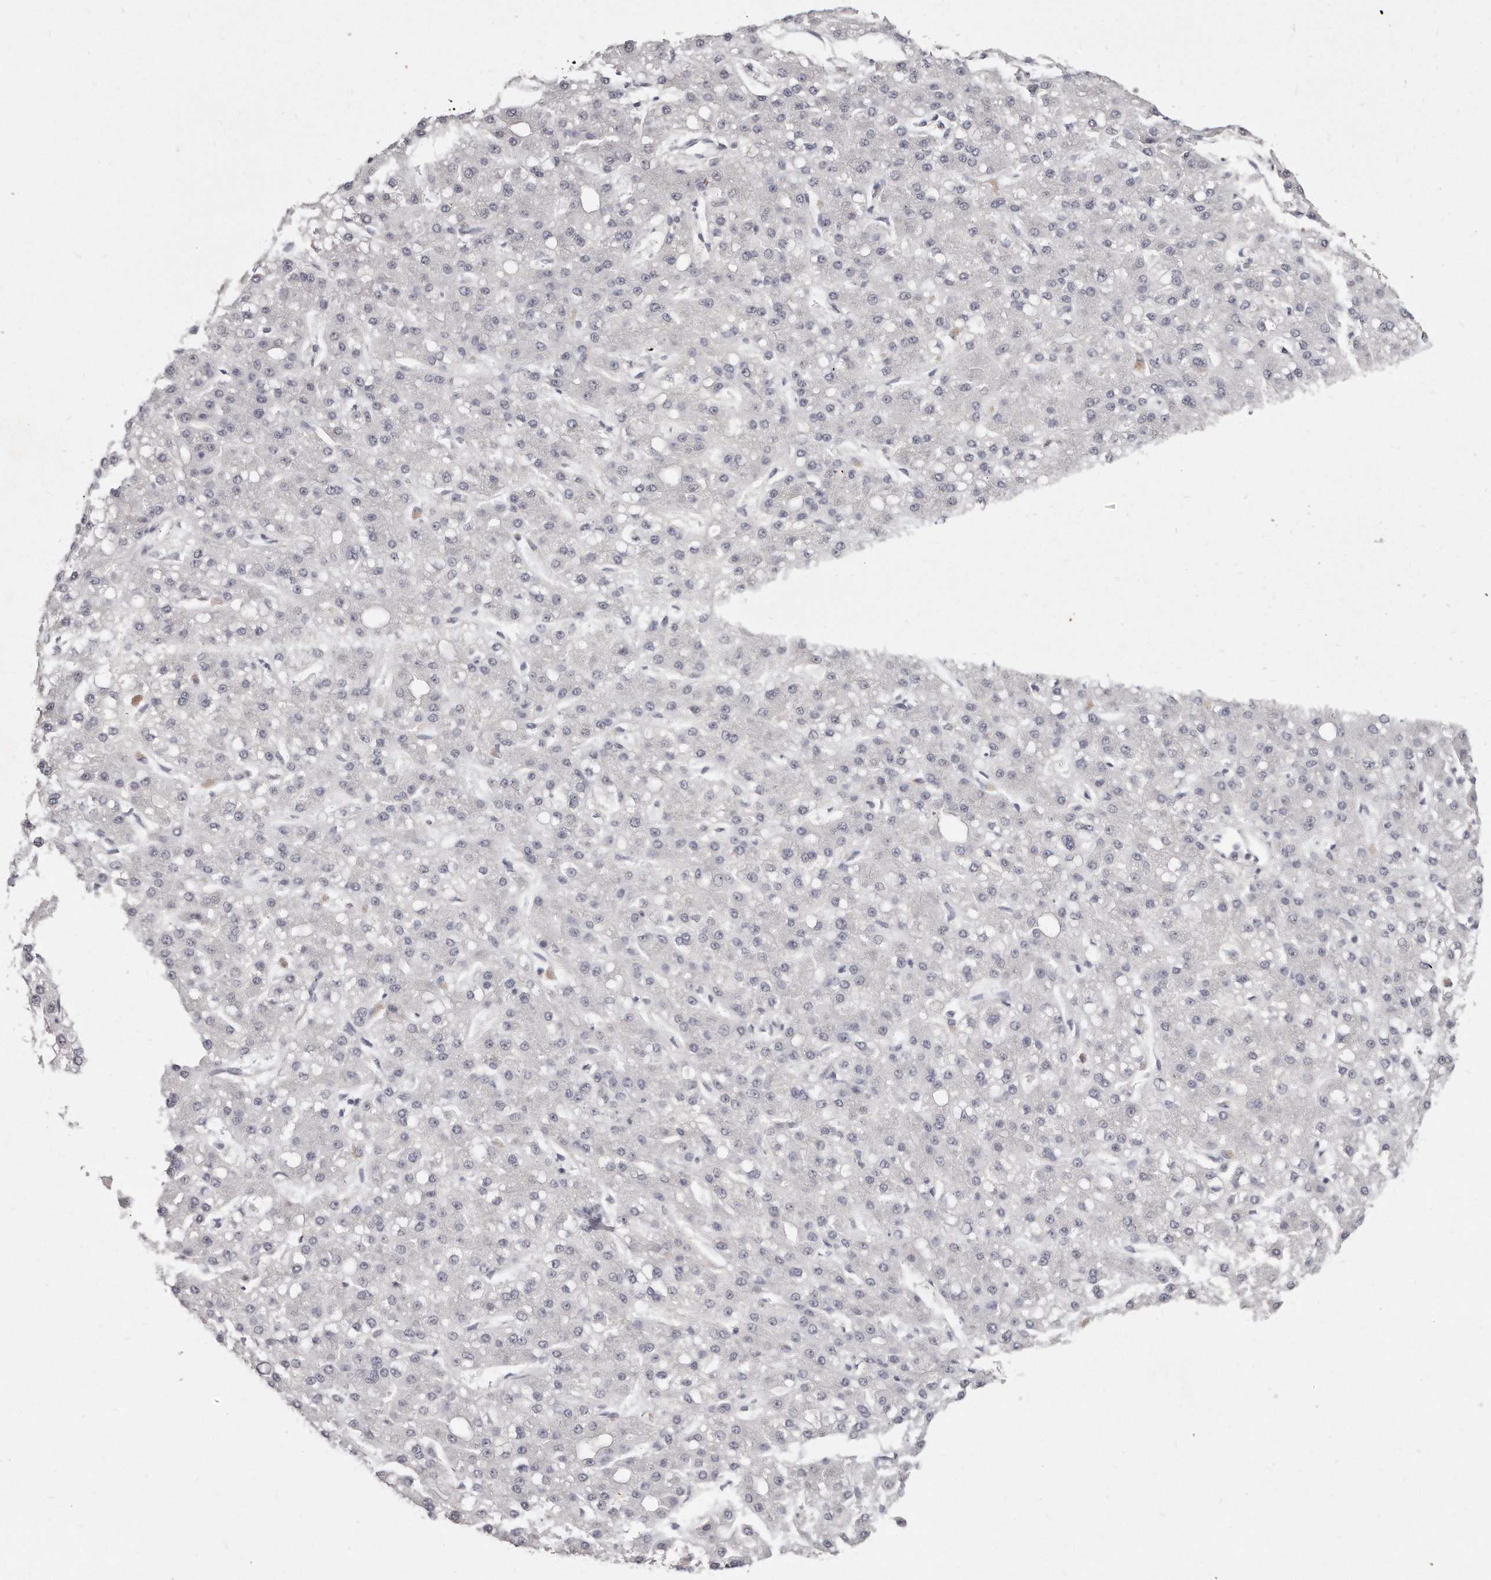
{"staining": {"intensity": "negative", "quantity": "none", "location": "none"}, "tissue": "liver cancer", "cell_type": "Tumor cells", "image_type": "cancer", "snomed": [{"axis": "morphology", "description": "Carcinoma, Hepatocellular, NOS"}, {"axis": "topography", "description": "Liver"}], "caption": "Micrograph shows no protein expression in tumor cells of liver hepatocellular carcinoma tissue. The staining was performed using DAB to visualize the protein expression in brown, while the nuclei were stained in blue with hematoxylin (Magnification: 20x).", "gene": "TTLL4", "patient": {"sex": "male", "age": 67}}